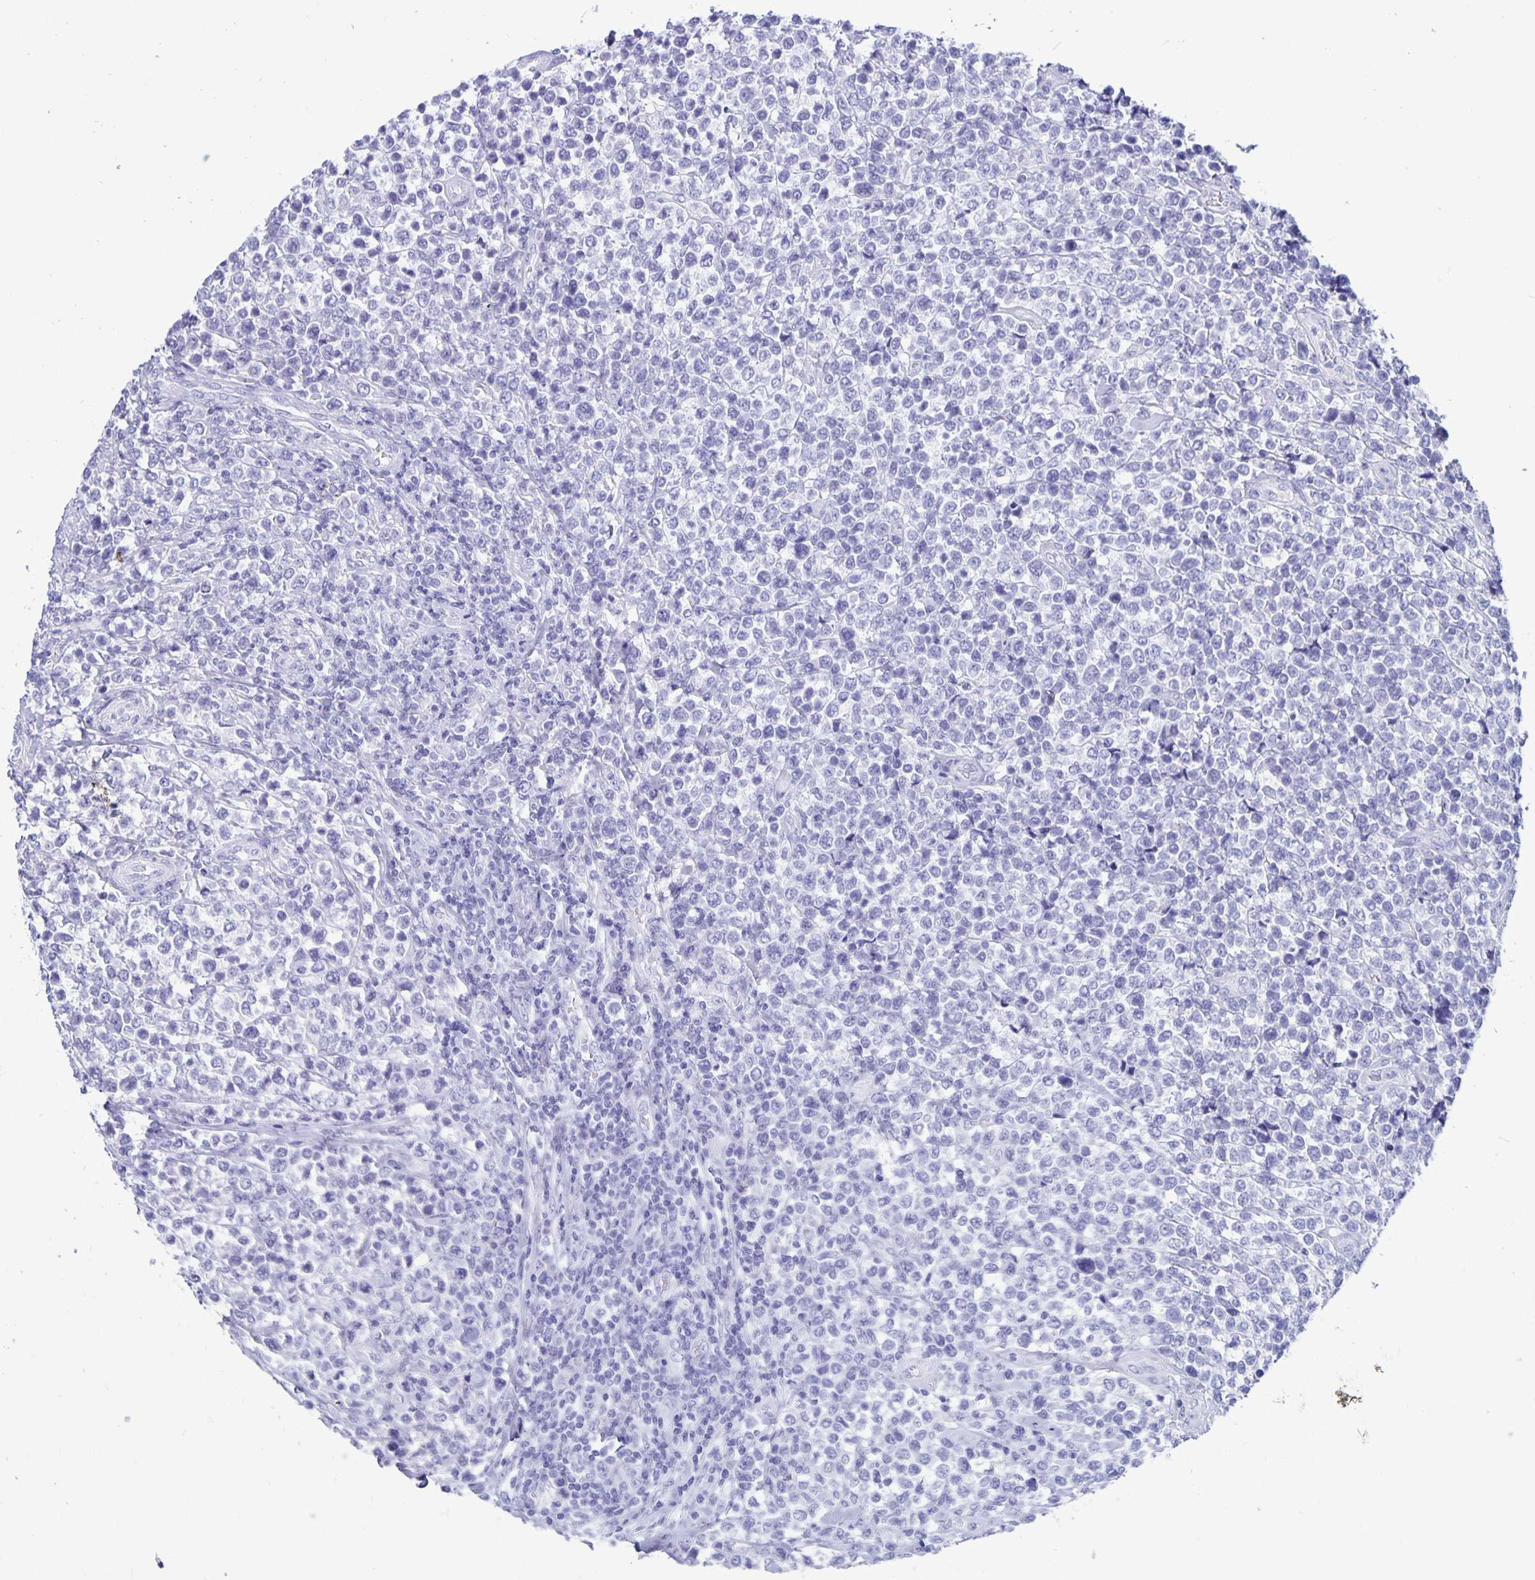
{"staining": {"intensity": "negative", "quantity": "none", "location": "none"}, "tissue": "lymphoma", "cell_type": "Tumor cells", "image_type": "cancer", "snomed": [{"axis": "morphology", "description": "Malignant lymphoma, non-Hodgkin's type, High grade"}, {"axis": "topography", "description": "Soft tissue"}], "caption": "Image shows no protein positivity in tumor cells of lymphoma tissue.", "gene": "BPIFA3", "patient": {"sex": "female", "age": 56}}